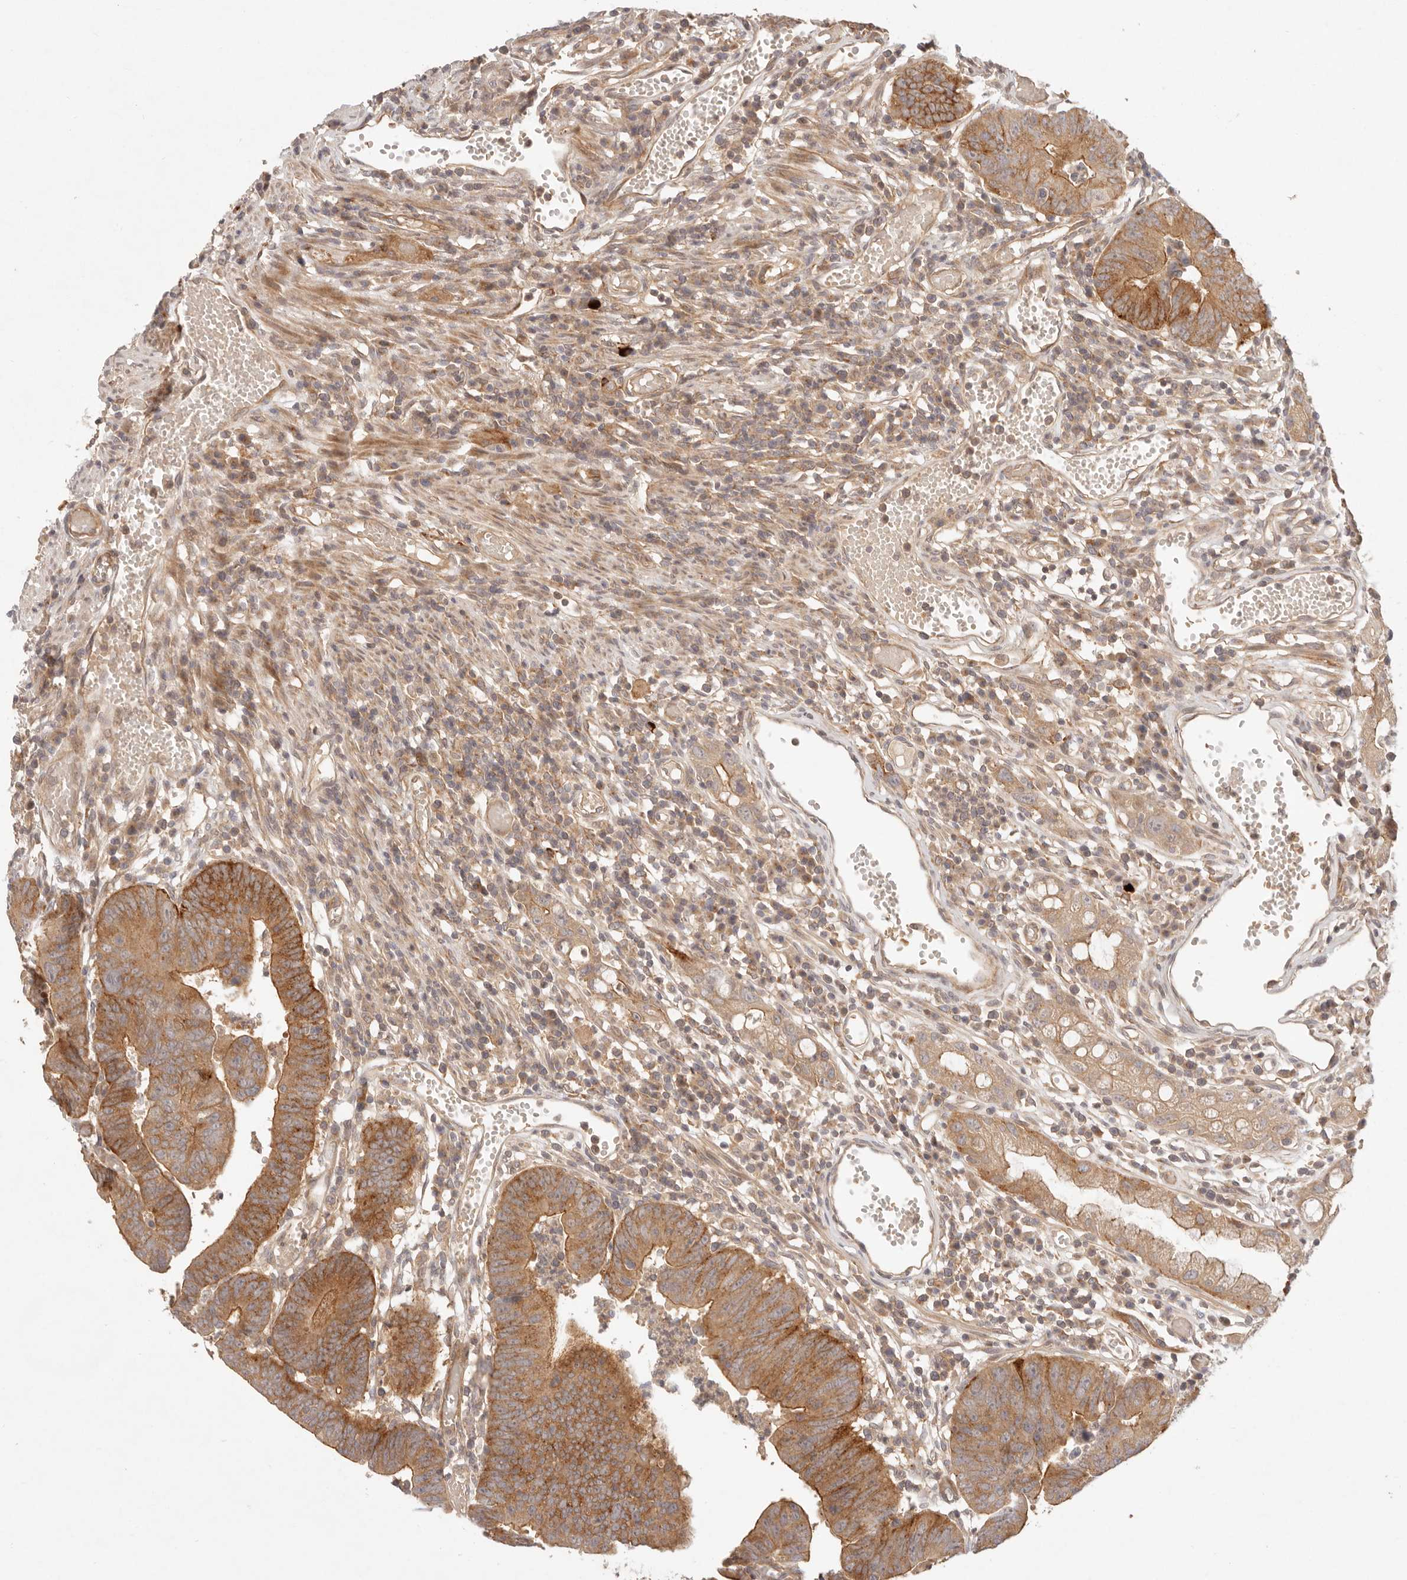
{"staining": {"intensity": "moderate", "quantity": ">75%", "location": "cytoplasmic/membranous"}, "tissue": "colorectal cancer", "cell_type": "Tumor cells", "image_type": "cancer", "snomed": [{"axis": "morphology", "description": "Adenocarcinoma, NOS"}, {"axis": "topography", "description": "Rectum"}], "caption": "Protein expression analysis of human colorectal adenocarcinoma reveals moderate cytoplasmic/membranous staining in about >75% of tumor cells.", "gene": "PPP1R3B", "patient": {"sex": "female", "age": 65}}